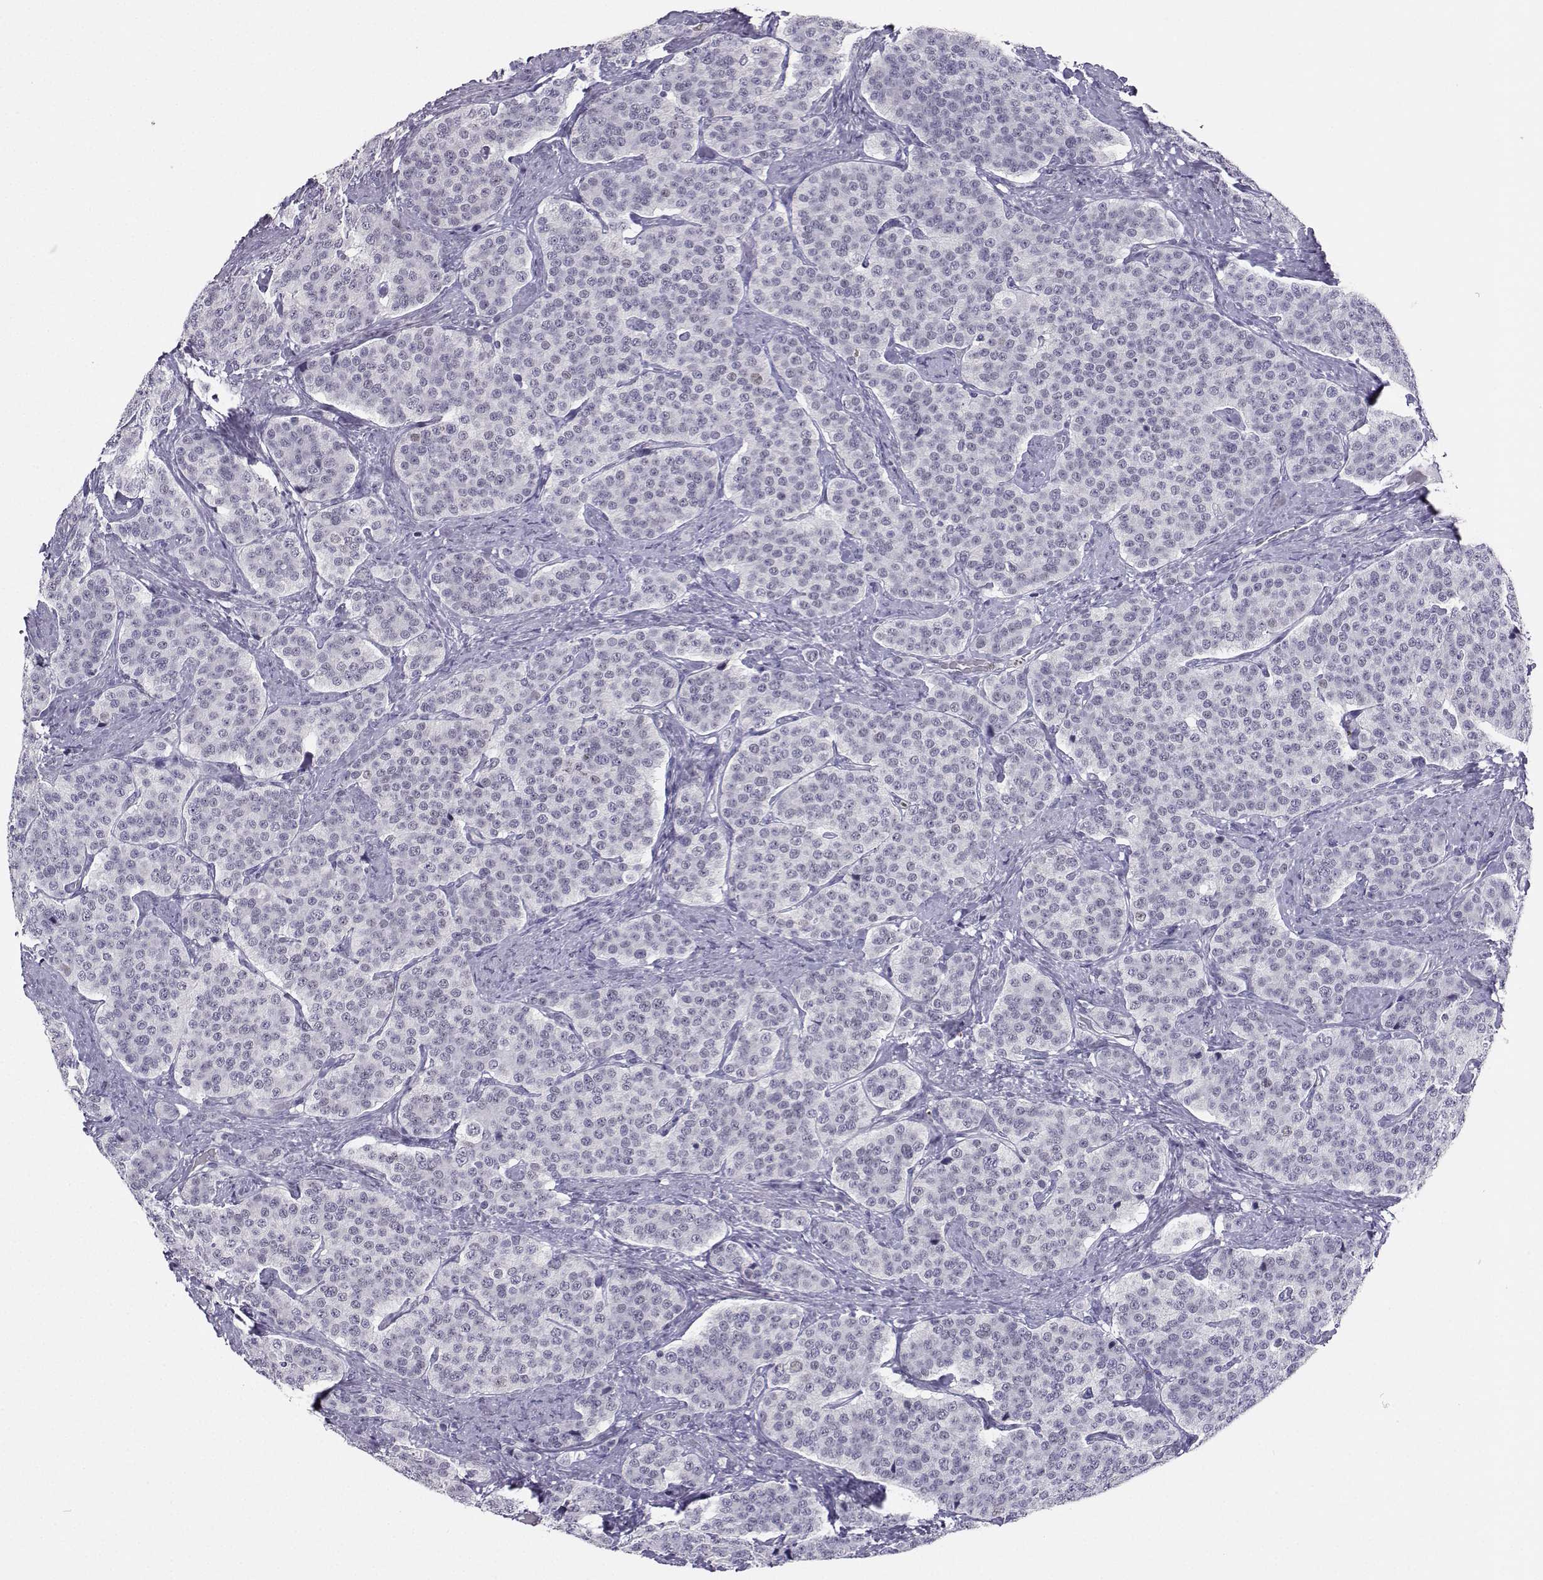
{"staining": {"intensity": "negative", "quantity": "none", "location": "none"}, "tissue": "carcinoid", "cell_type": "Tumor cells", "image_type": "cancer", "snomed": [{"axis": "morphology", "description": "Carcinoid, malignant, NOS"}, {"axis": "topography", "description": "Small intestine"}], "caption": "Tumor cells show no significant protein expression in malignant carcinoid.", "gene": "TEDC2", "patient": {"sex": "female", "age": 58}}